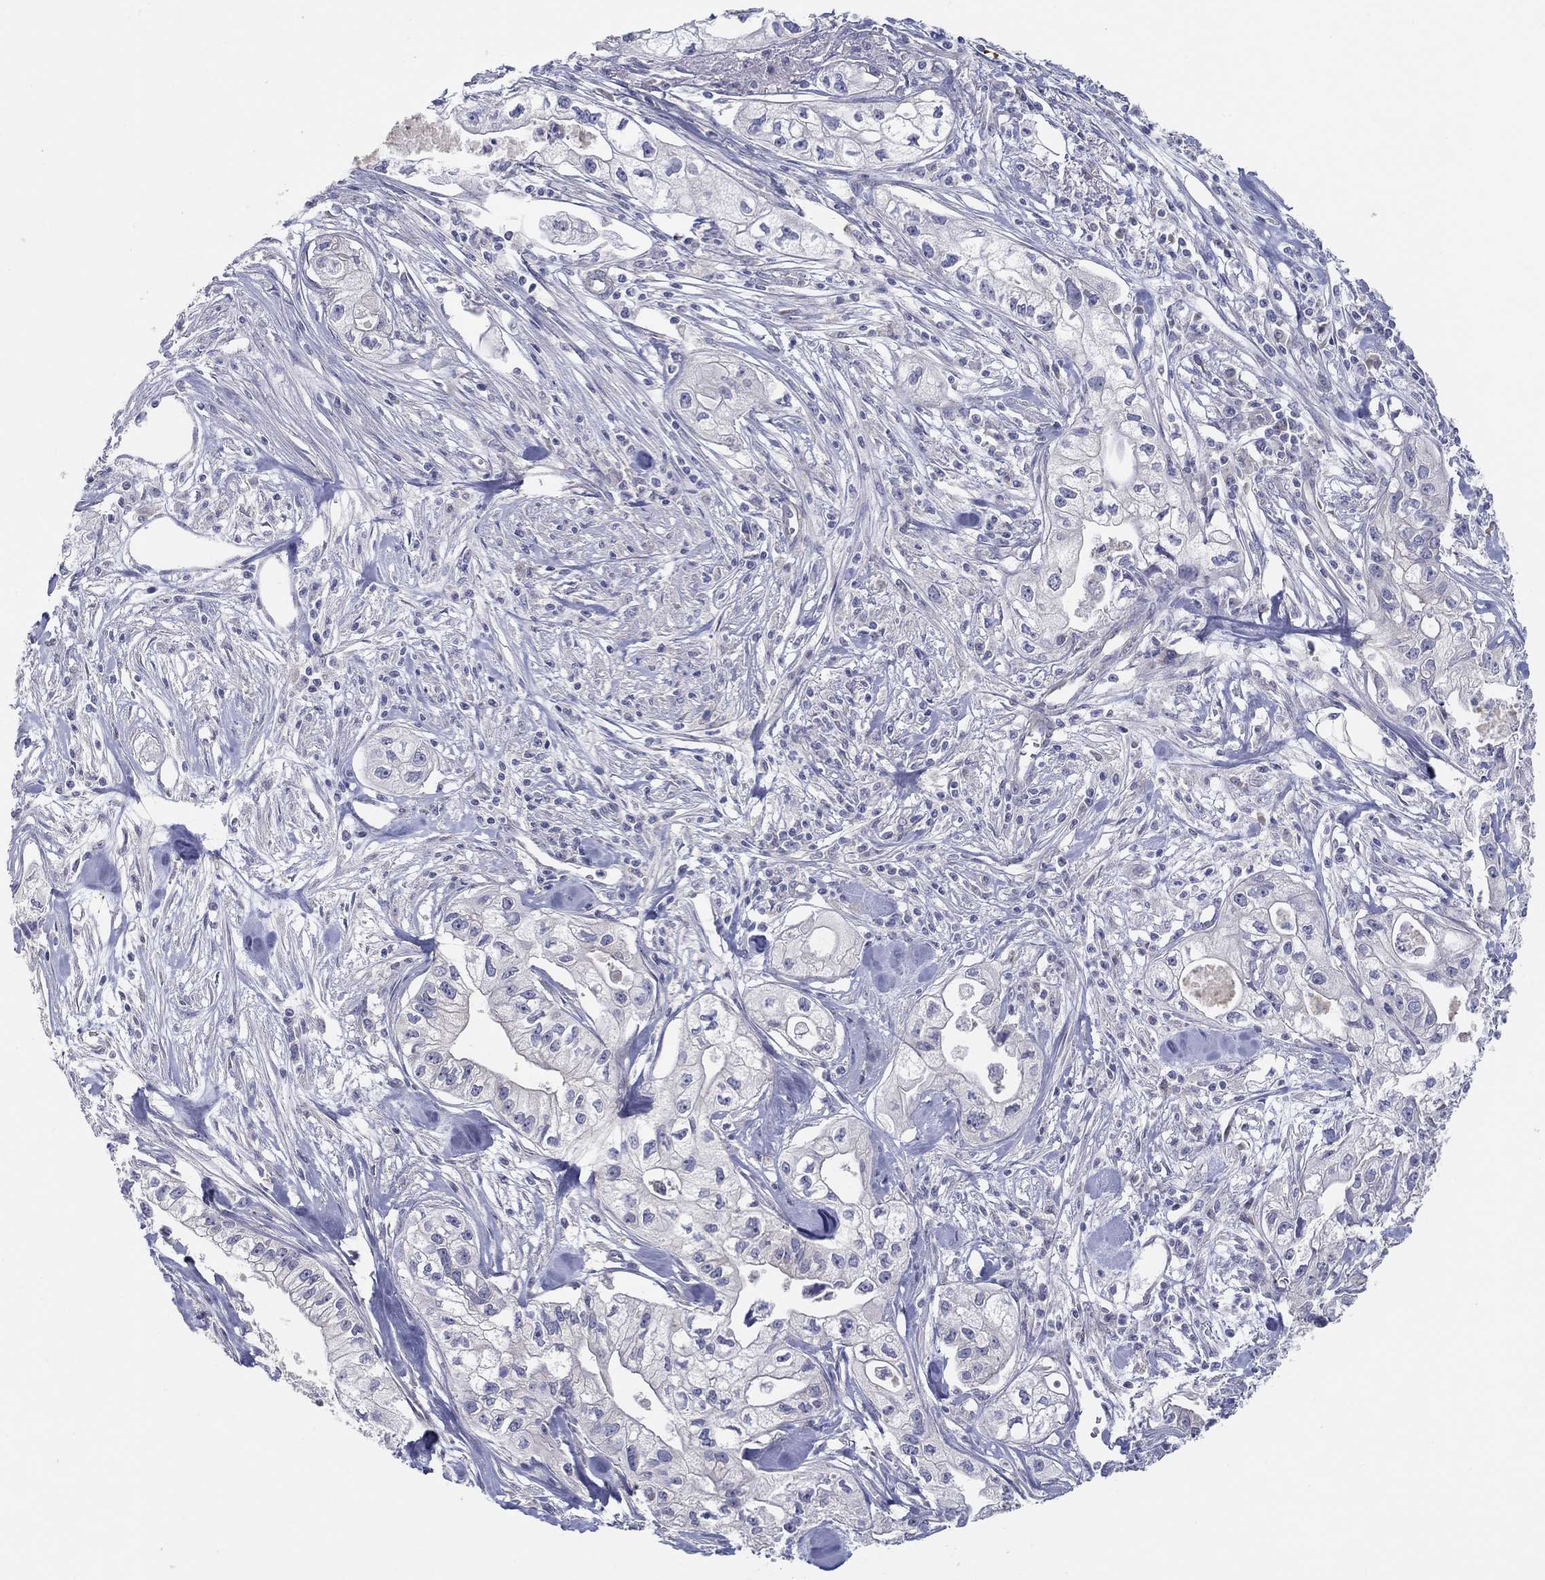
{"staining": {"intensity": "negative", "quantity": "none", "location": "none"}, "tissue": "pancreatic cancer", "cell_type": "Tumor cells", "image_type": "cancer", "snomed": [{"axis": "morphology", "description": "Adenocarcinoma, NOS"}, {"axis": "topography", "description": "Pancreas"}], "caption": "IHC of pancreatic cancer (adenocarcinoma) shows no expression in tumor cells.", "gene": "DOCK3", "patient": {"sex": "male", "age": 70}}